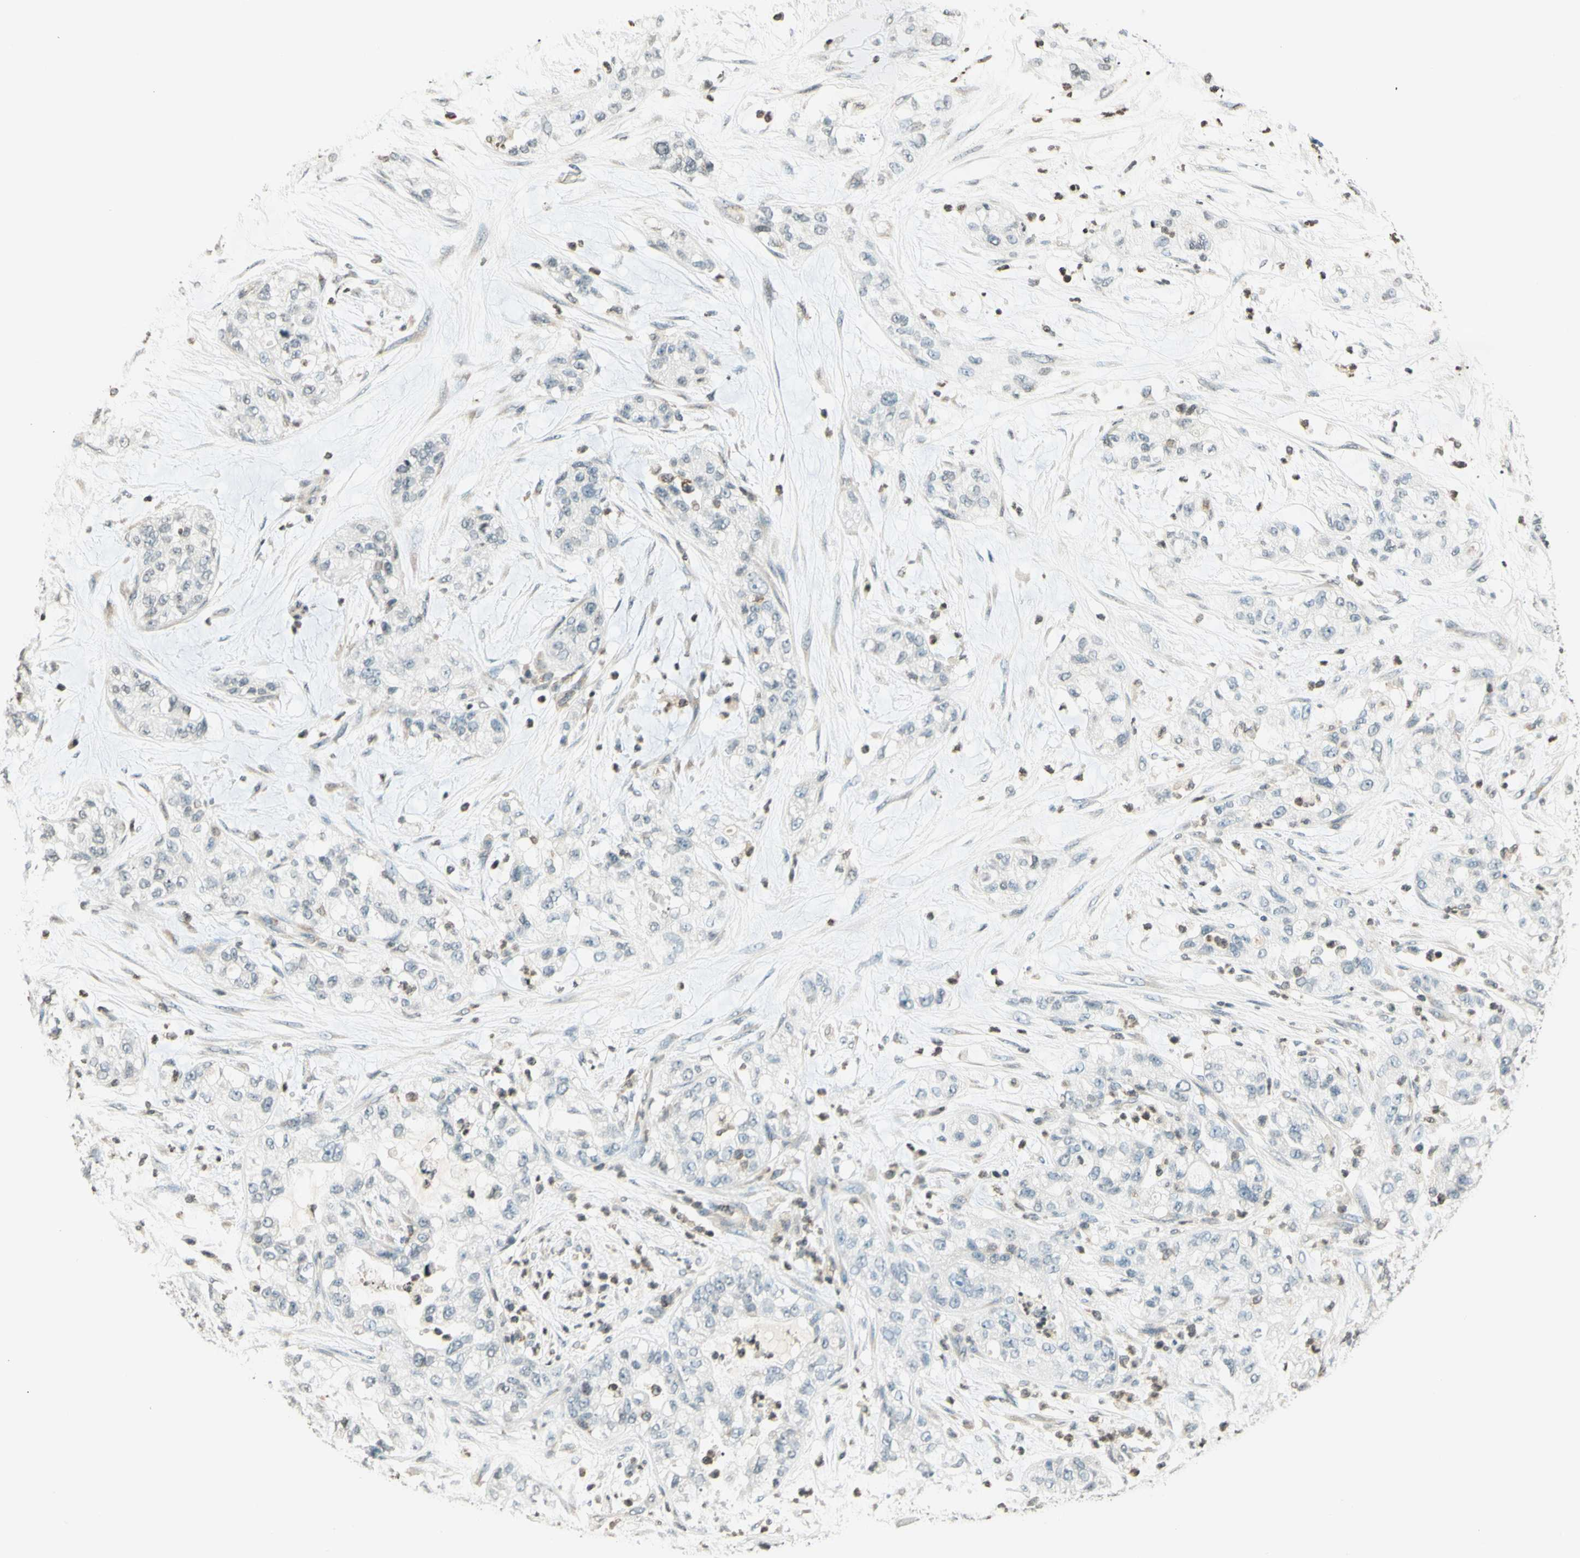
{"staining": {"intensity": "negative", "quantity": "none", "location": "none"}, "tissue": "pancreatic cancer", "cell_type": "Tumor cells", "image_type": "cancer", "snomed": [{"axis": "morphology", "description": "Adenocarcinoma, NOS"}, {"axis": "topography", "description": "Pancreas"}], "caption": "DAB (3,3'-diaminobenzidine) immunohistochemical staining of pancreatic cancer shows no significant positivity in tumor cells.", "gene": "WIPF1", "patient": {"sex": "female", "age": 78}}